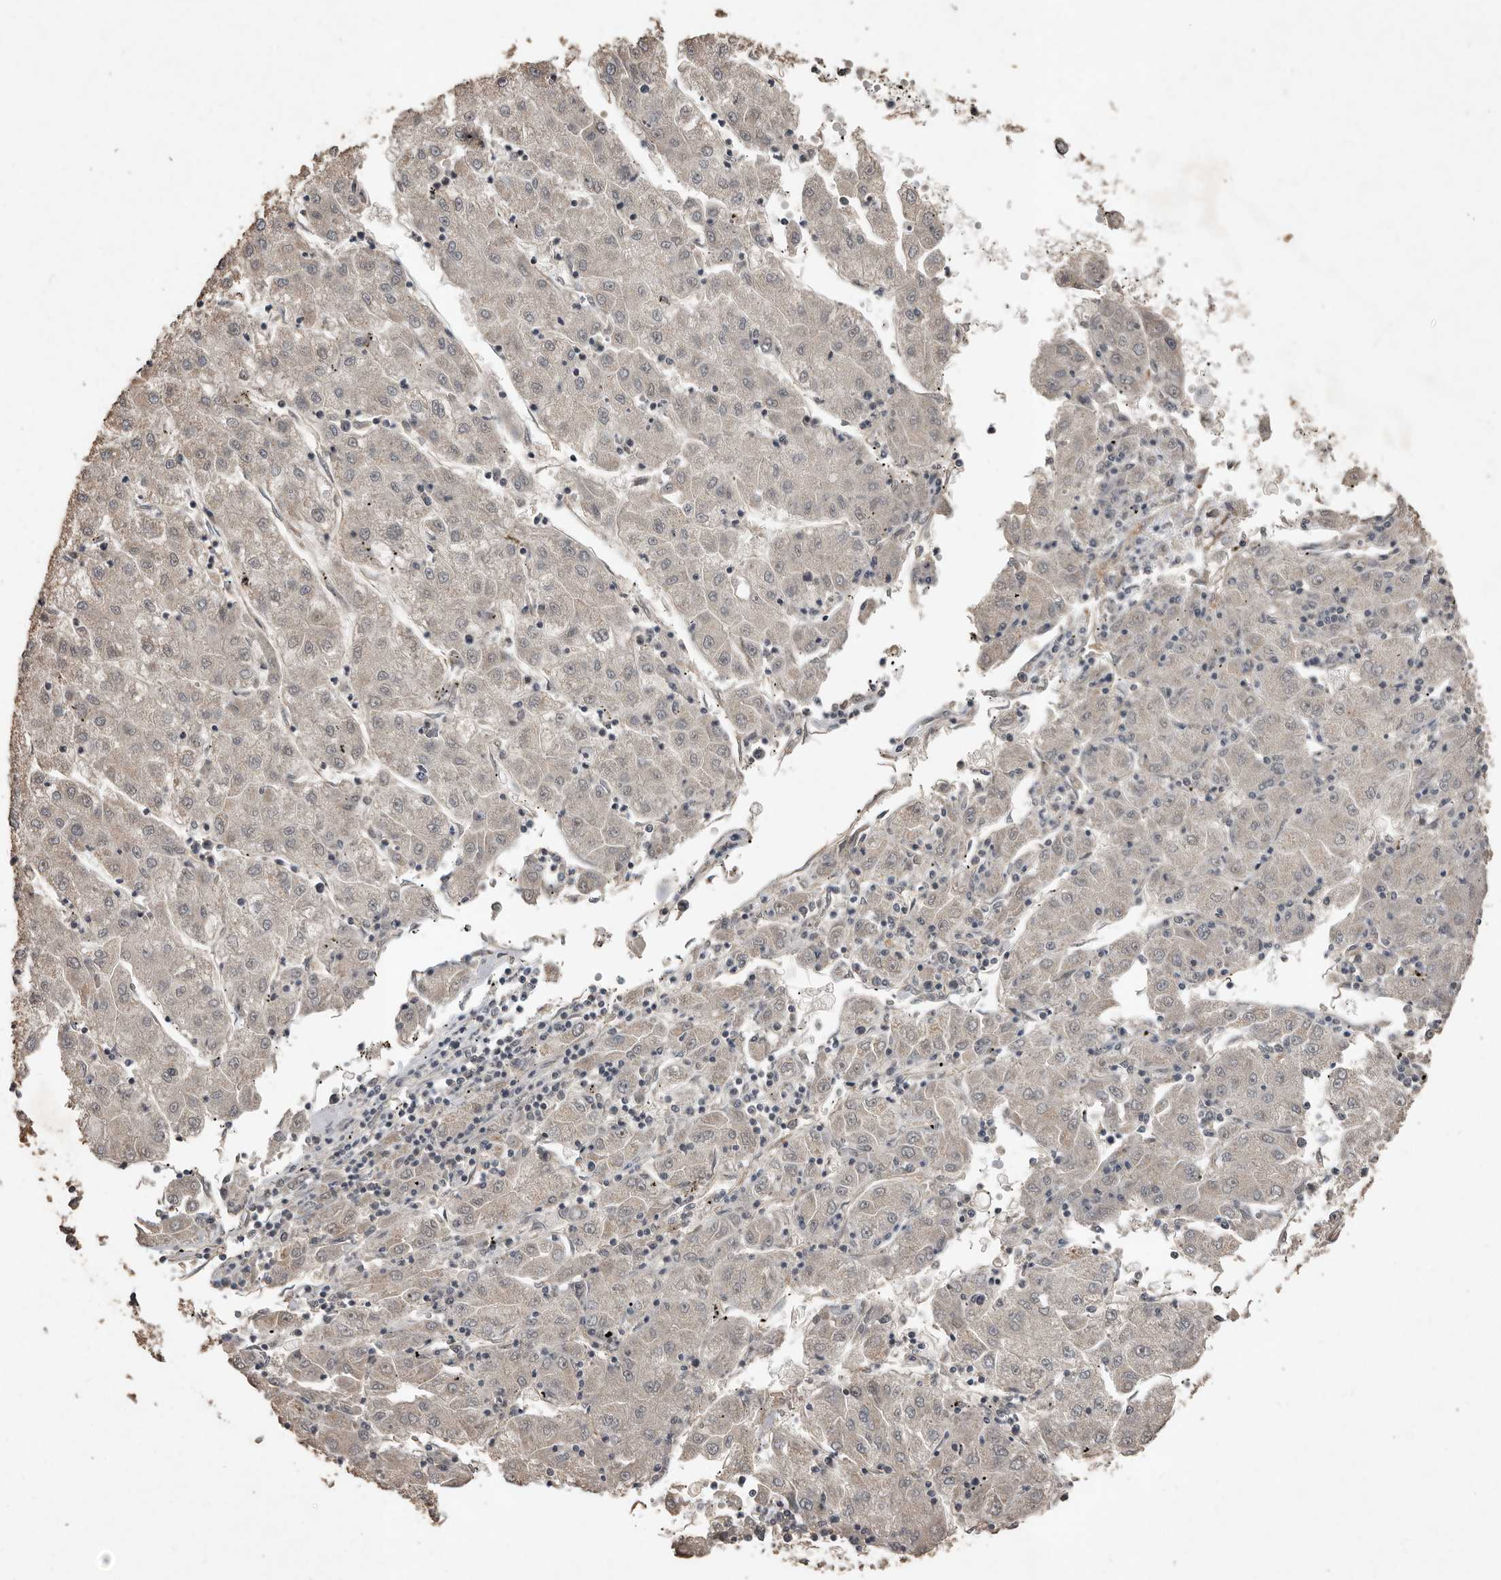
{"staining": {"intensity": "negative", "quantity": "none", "location": "none"}, "tissue": "liver cancer", "cell_type": "Tumor cells", "image_type": "cancer", "snomed": [{"axis": "morphology", "description": "Carcinoma, Hepatocellular, NOS"}, {"axis": "topography", "description": "Liver"}], "caption": "Immunohistochemistry of human hepatocellular carcinoma (liver) reveals no positivity in tumor cells.", "gene": "BAMBI", "patient": {"sex": "male", "age": 72}}